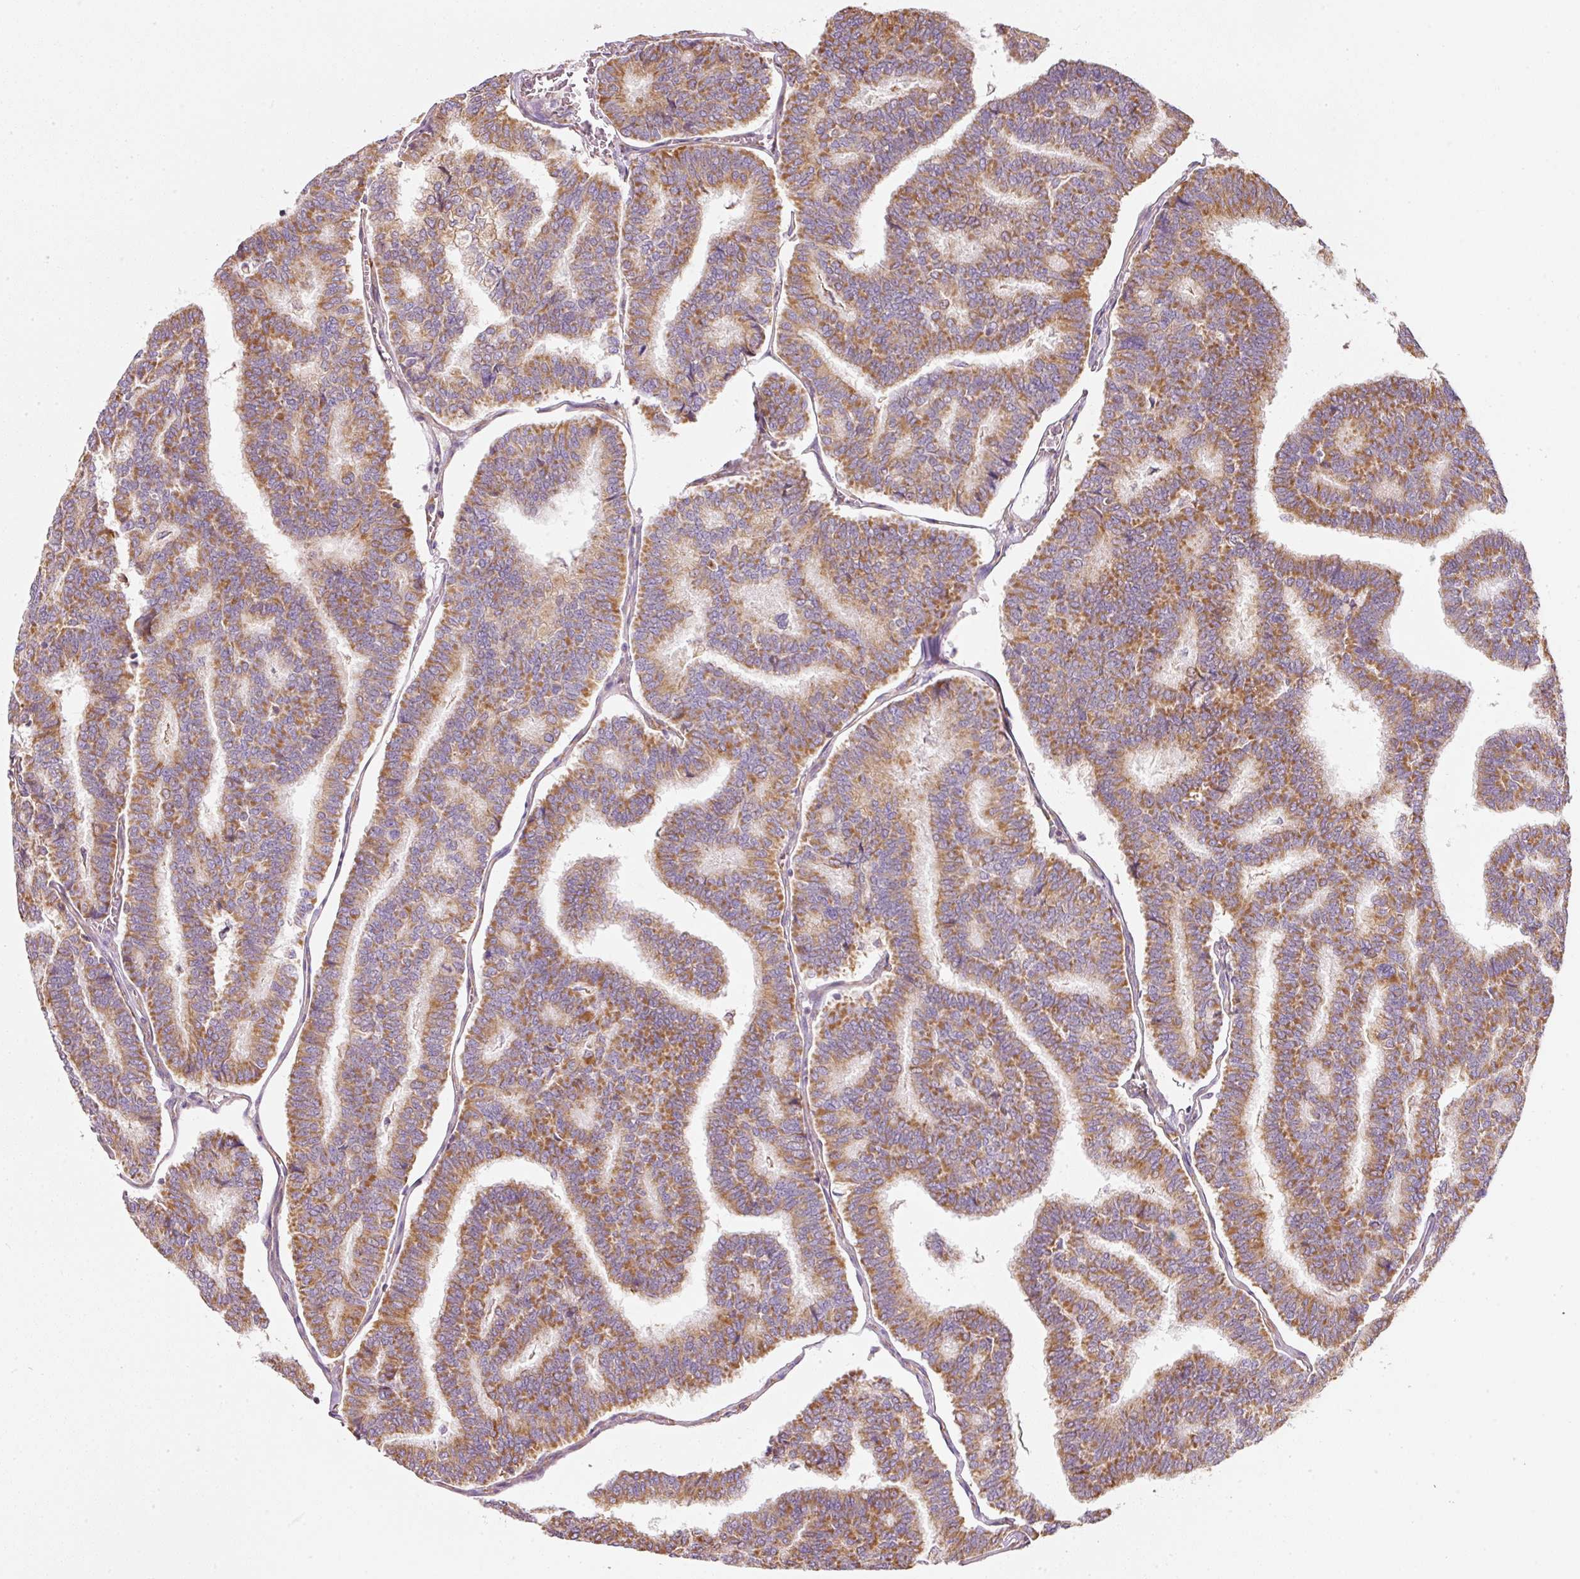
{"staining": {"intensity": "moderate", "quantity": ">75%", "location": "cytoplasmic/membranous"}, "tissue": "thyroid cancer", "cell_type": "Tumor cells", "image_type": "cancer", "snomed": [{"axis": "morphology", "description": "Papillary adenocarcinoma, NOS"}, {"axis": "topography", "description": "Thyroid gland"}], "caption": "Moderate cytoplasmic/membranous positivity for a protein is present in approximately >75% of tumor cells of thyroid cancer using immunohistochemistry.", "gene": "MORN4", "patient": {"sex": "female", "age": 35}}